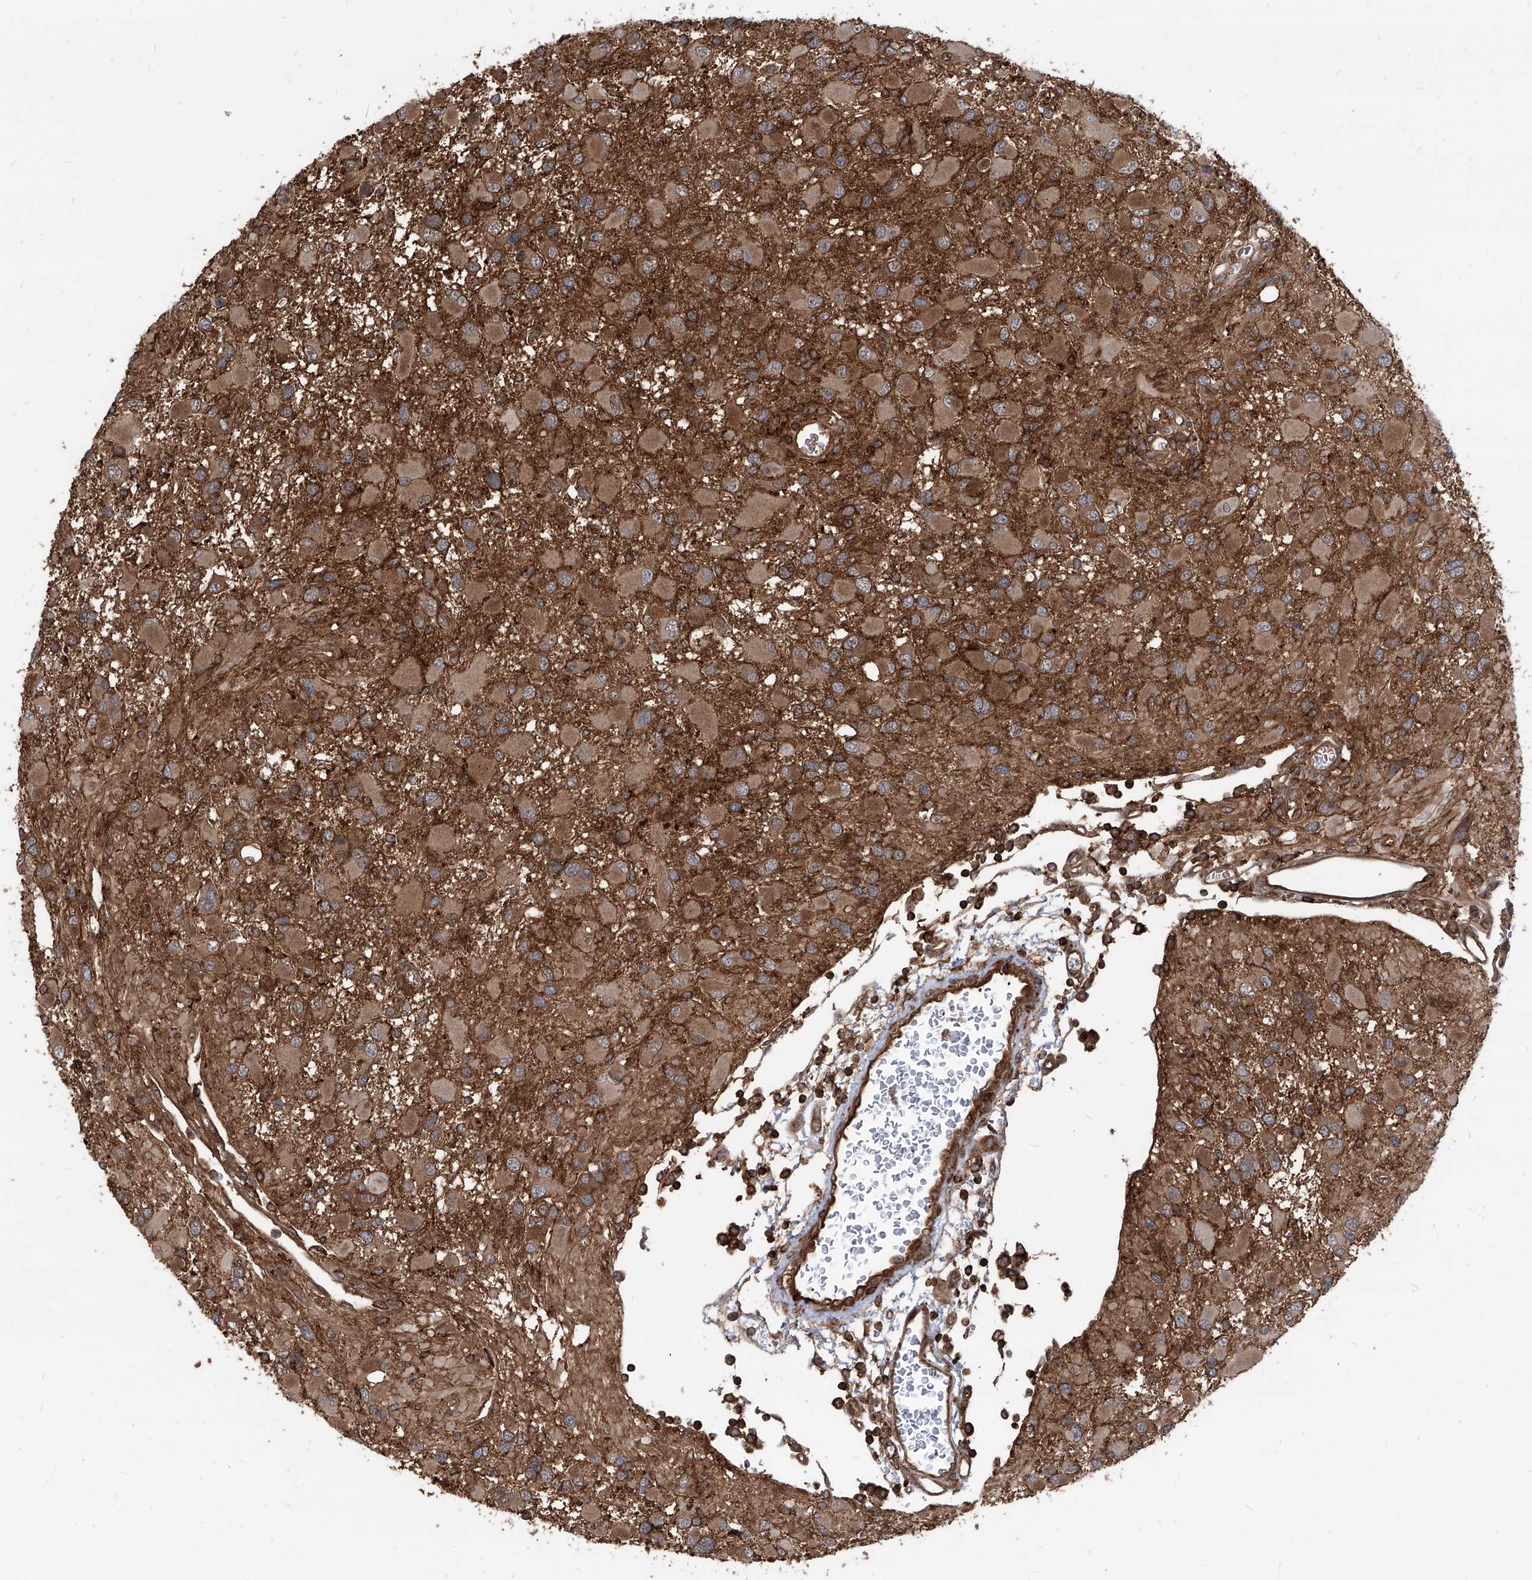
{"staining": {"intensity": "moderate", "quantity": ">75%", "location": "cytoplasmic/membranous"}, "tissue": "glioma", "cell_type": "Tumor cells", "image_type": "cancer", "snomed": [{"axis": "morphology", "description": "Glioma, malignant, High grade"}, {"axis": "topography", "description": "Brain"}], "caption": "A brown stain shows moderate cytoplasmic/membranous expression of a protein in glioma tumor cells. The protein is shown in brown color, while the nuclei are stained blue.", "gene": "MAGED2", "patient": {"sex": "male", "age": 53}}